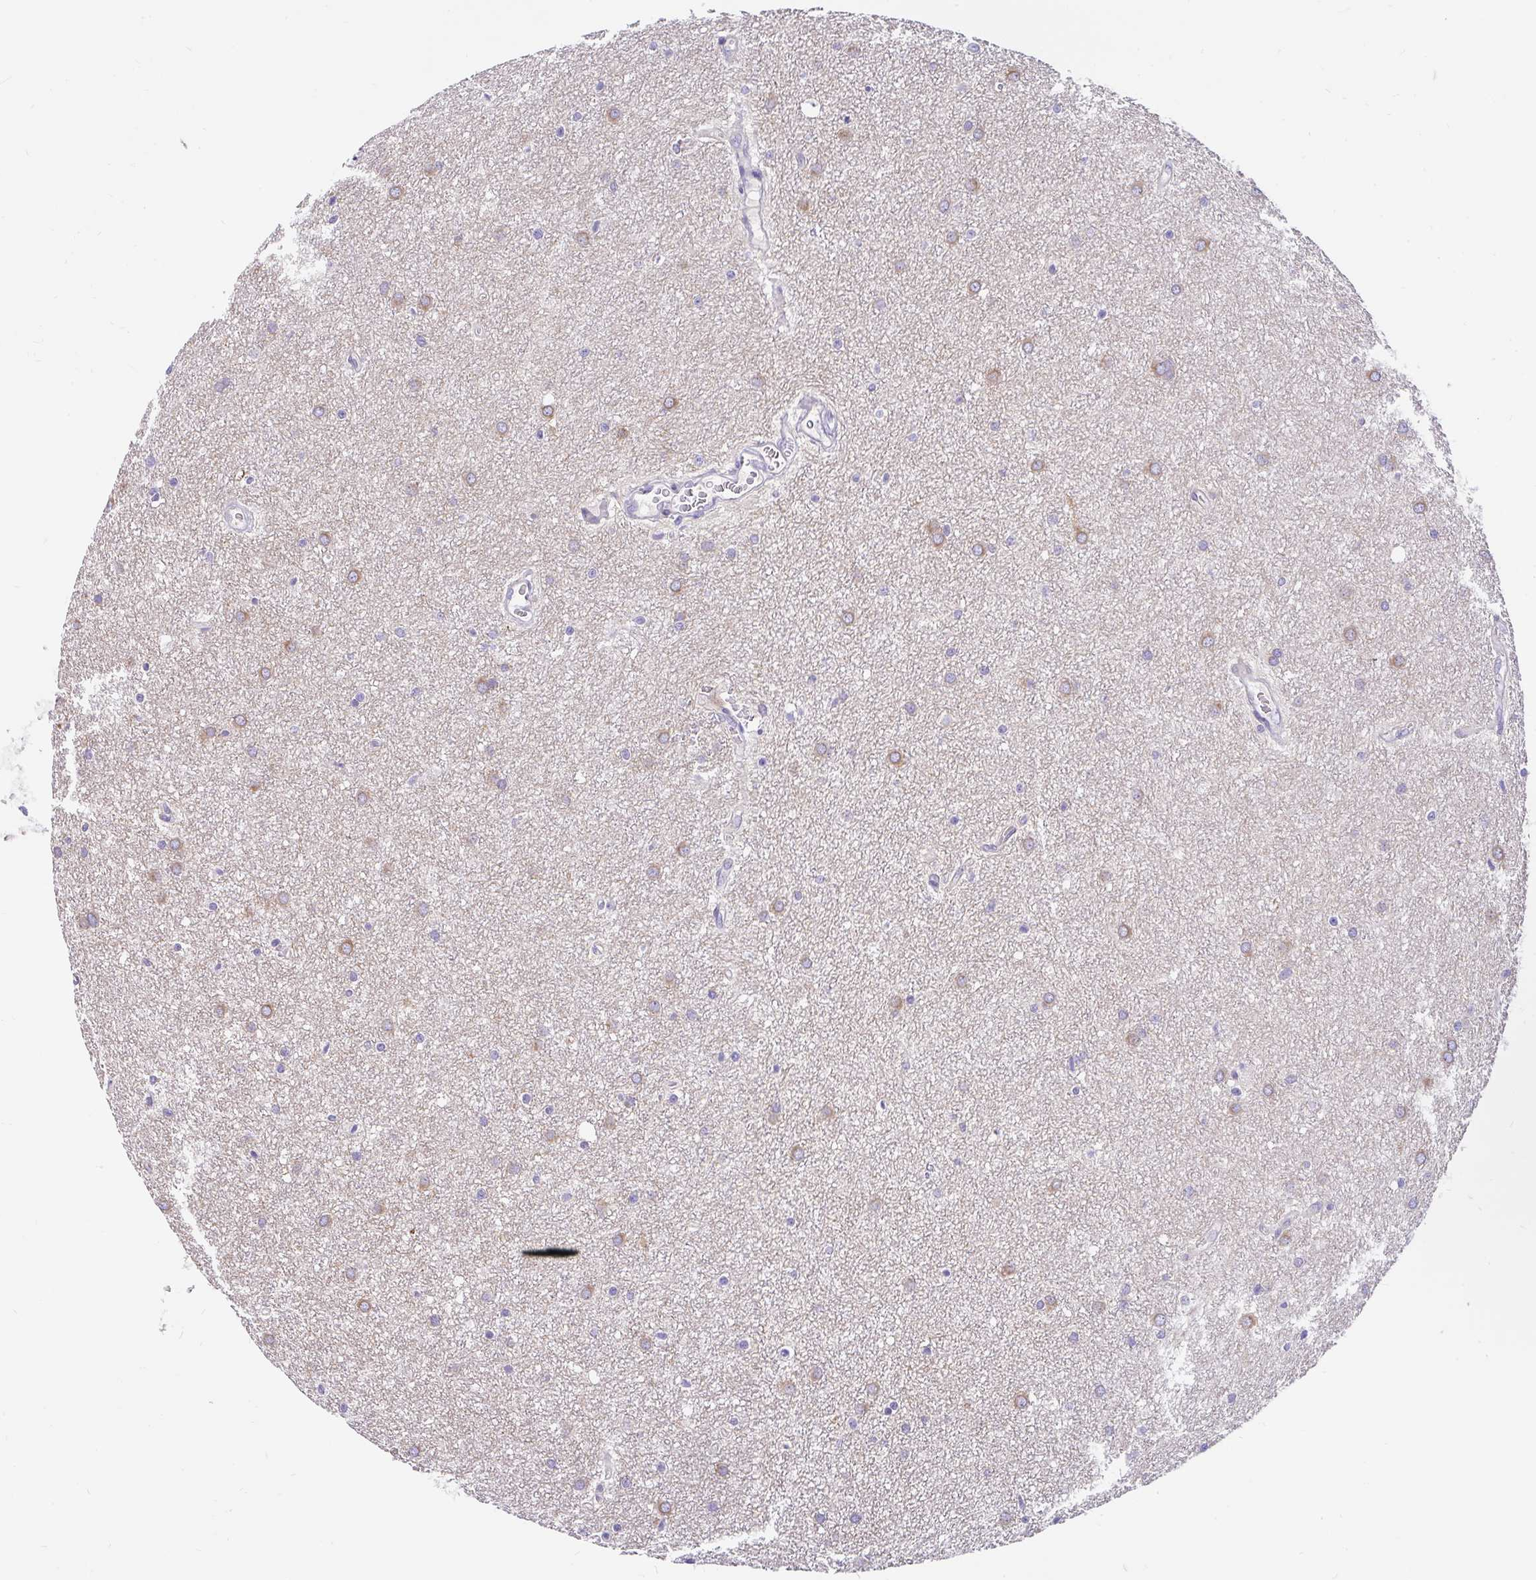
{"staining": {"intensity": "moderate", "quantity": "<25%", "location": "cytoplasmic/membranous"}, "tissue": "glioma", "cell_type": "Tumor cells", "image_type": "cancer", "snomed": [{"axis": "morphology", "description": "Glioma, malignant, Low grade"}, {"axis": "topography", "description": "Cerebellum"}], "caption": "A high-resolution histopathology image shows IHC staining of malignant glioma (low-grade), which demonstrates moderate cytoplasmic/membranous expression in about <25% of tumor cells.", "gene": "LRRC26", "patient": {"sex": "female", "age": 5}}